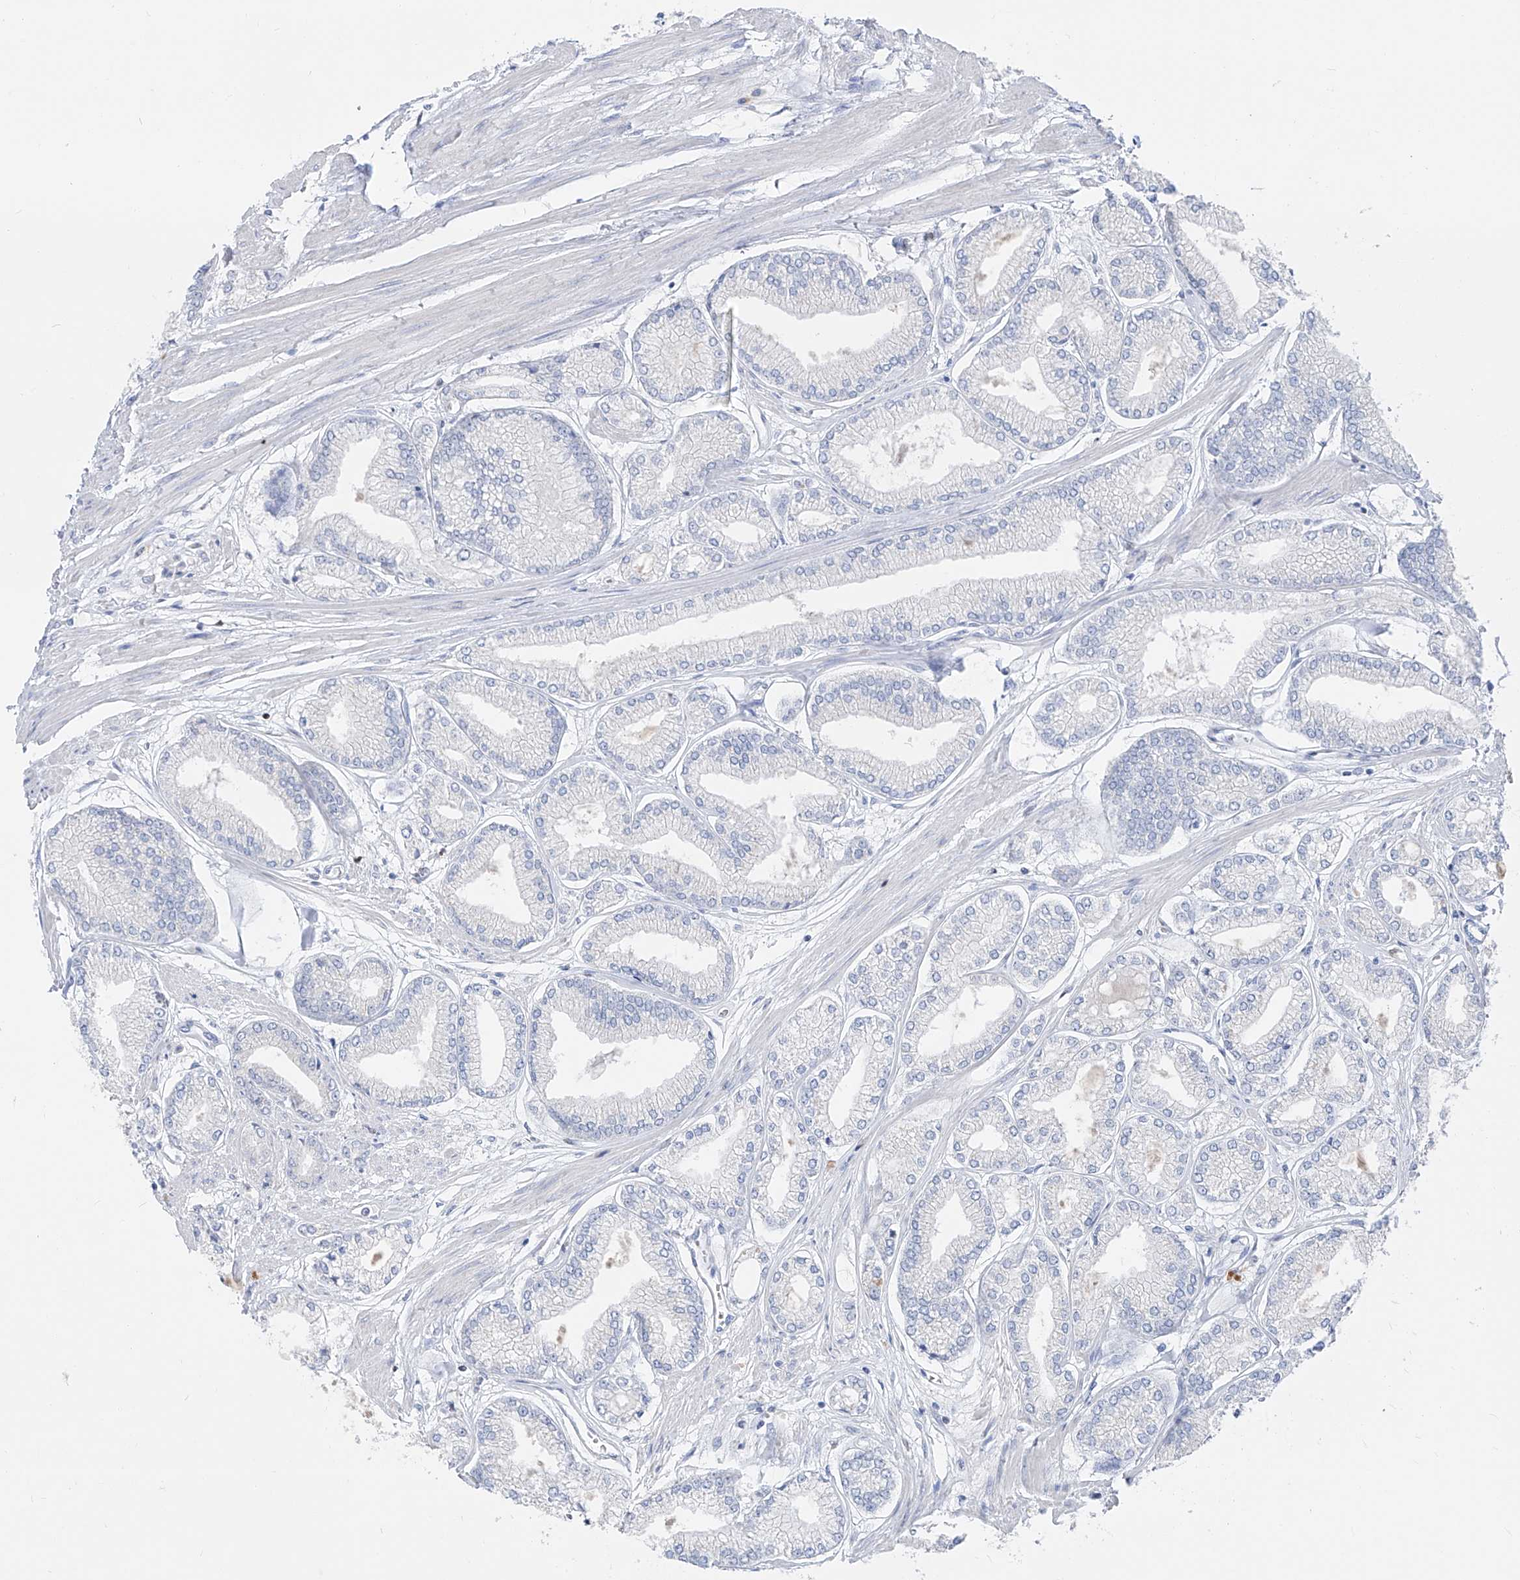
{"staining": {"intensity": "negative", "quantity": "none", "location": "none"}, "tissue": "prostate cancer", "cell_type": "Tumor cells", "image_type": "cancer", "snomed": [{"axis": "morphology", "description": "Adenocarcinoma, Low grade"}, {"axis": "topography", "description": "Prostate"}], "caption": "This is an immunohistochemistry image of human prostate low-grade adenocarcinoma. There is no expression in tumor cells.", "gene": "FRS3", "patient": {"sex": "male", "age": 52}}